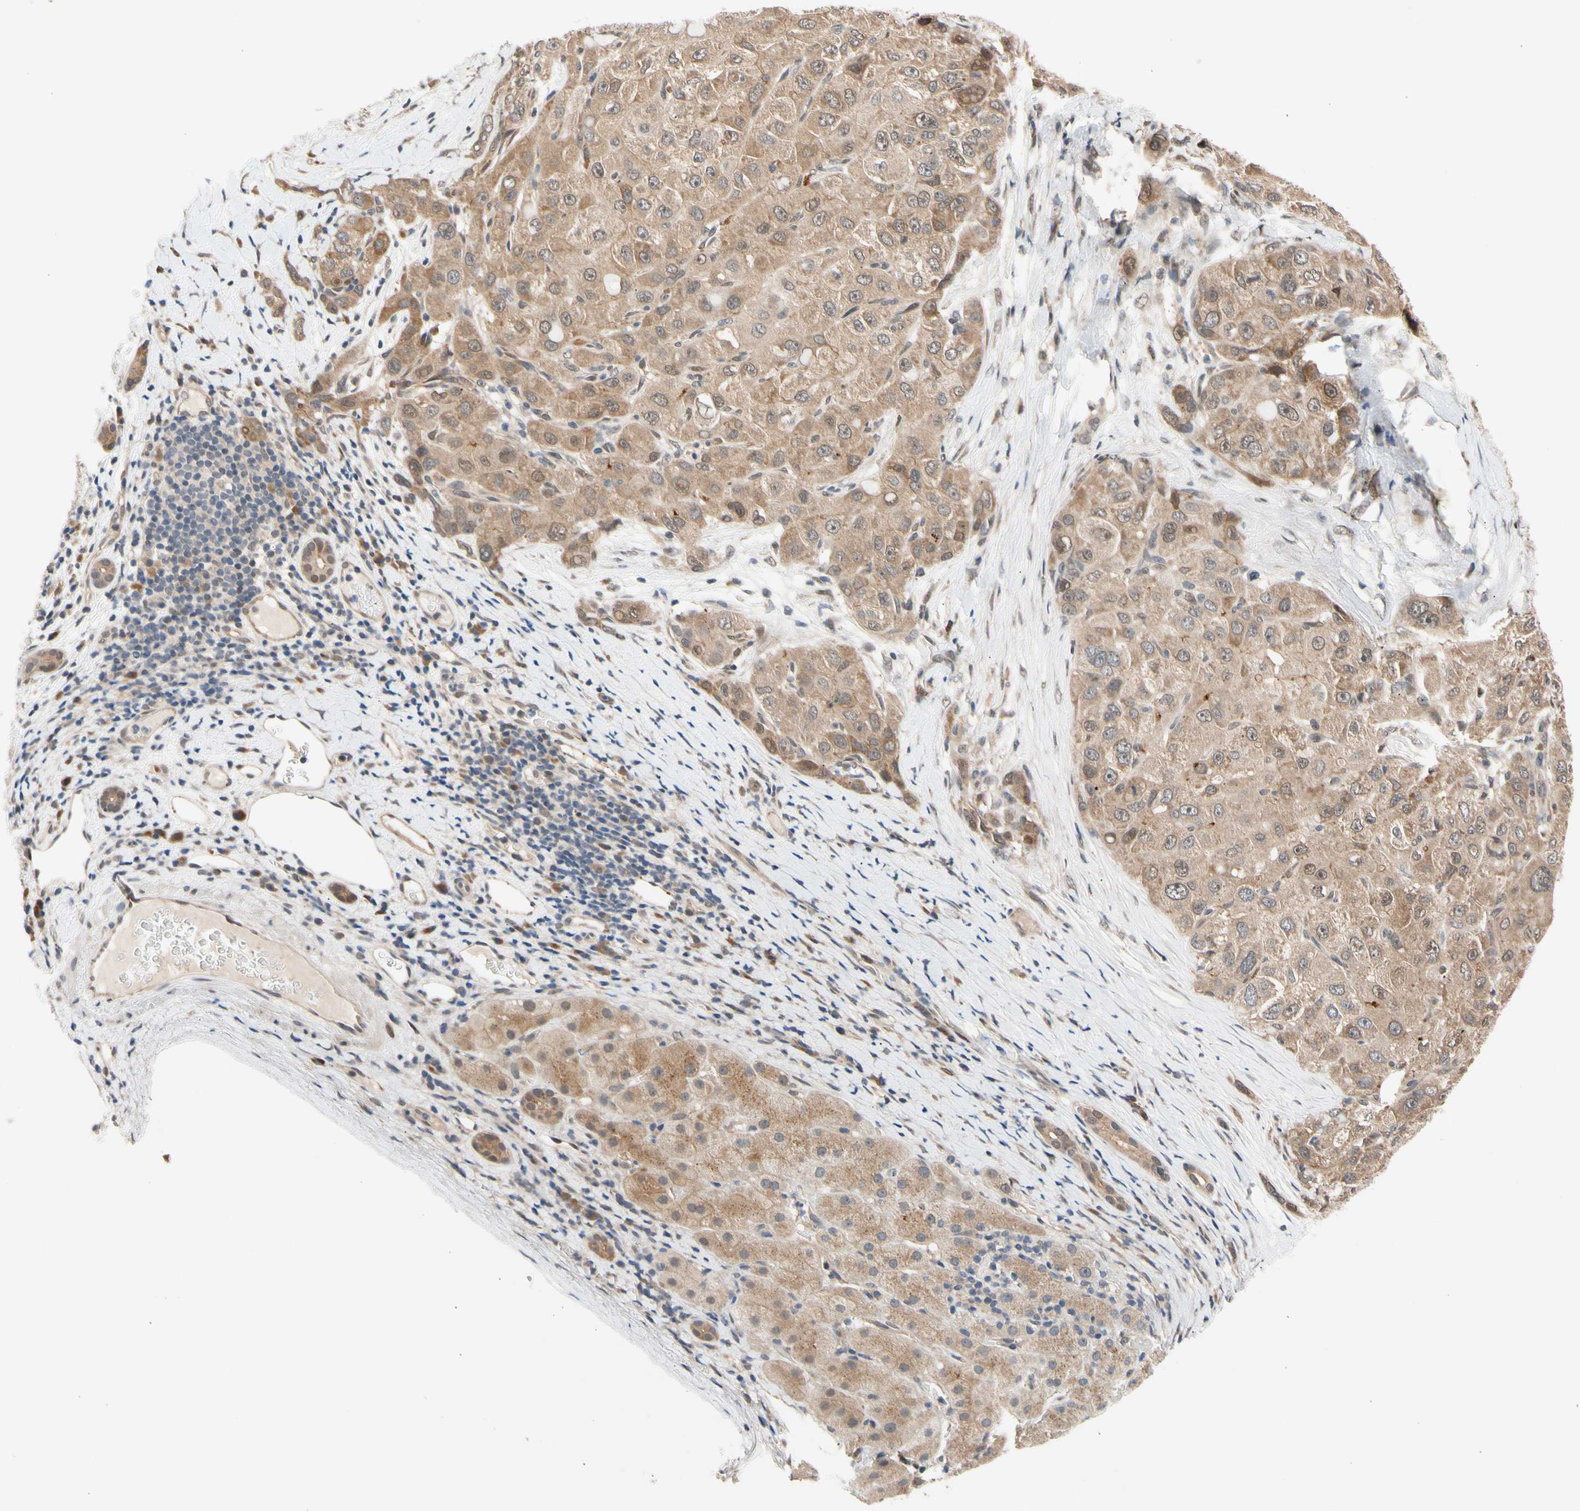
{"staining": {"intensity": "moderate", "quantity": ">75%", "location": "cytoplasmic/membranous"}, "tissue": "liver cancer", "cell_type": "Tumor cells", "image_type": "cancer", "snomed": [{"axis": "morphology", "description": "Carcinoma, Hepatocellular, NOS"}, {"axis": "topography", "description": "Liver"}], "caption": "Protein analysis of liver cancer tissue displays moderate cytoplasmic/membranous expression in about >75% of tumor cells. (brown staining indicates protein expression, while blue staining denotes nuclei).", "gene": "NGEF", "patient": {"sex": "male", "age": 80}}